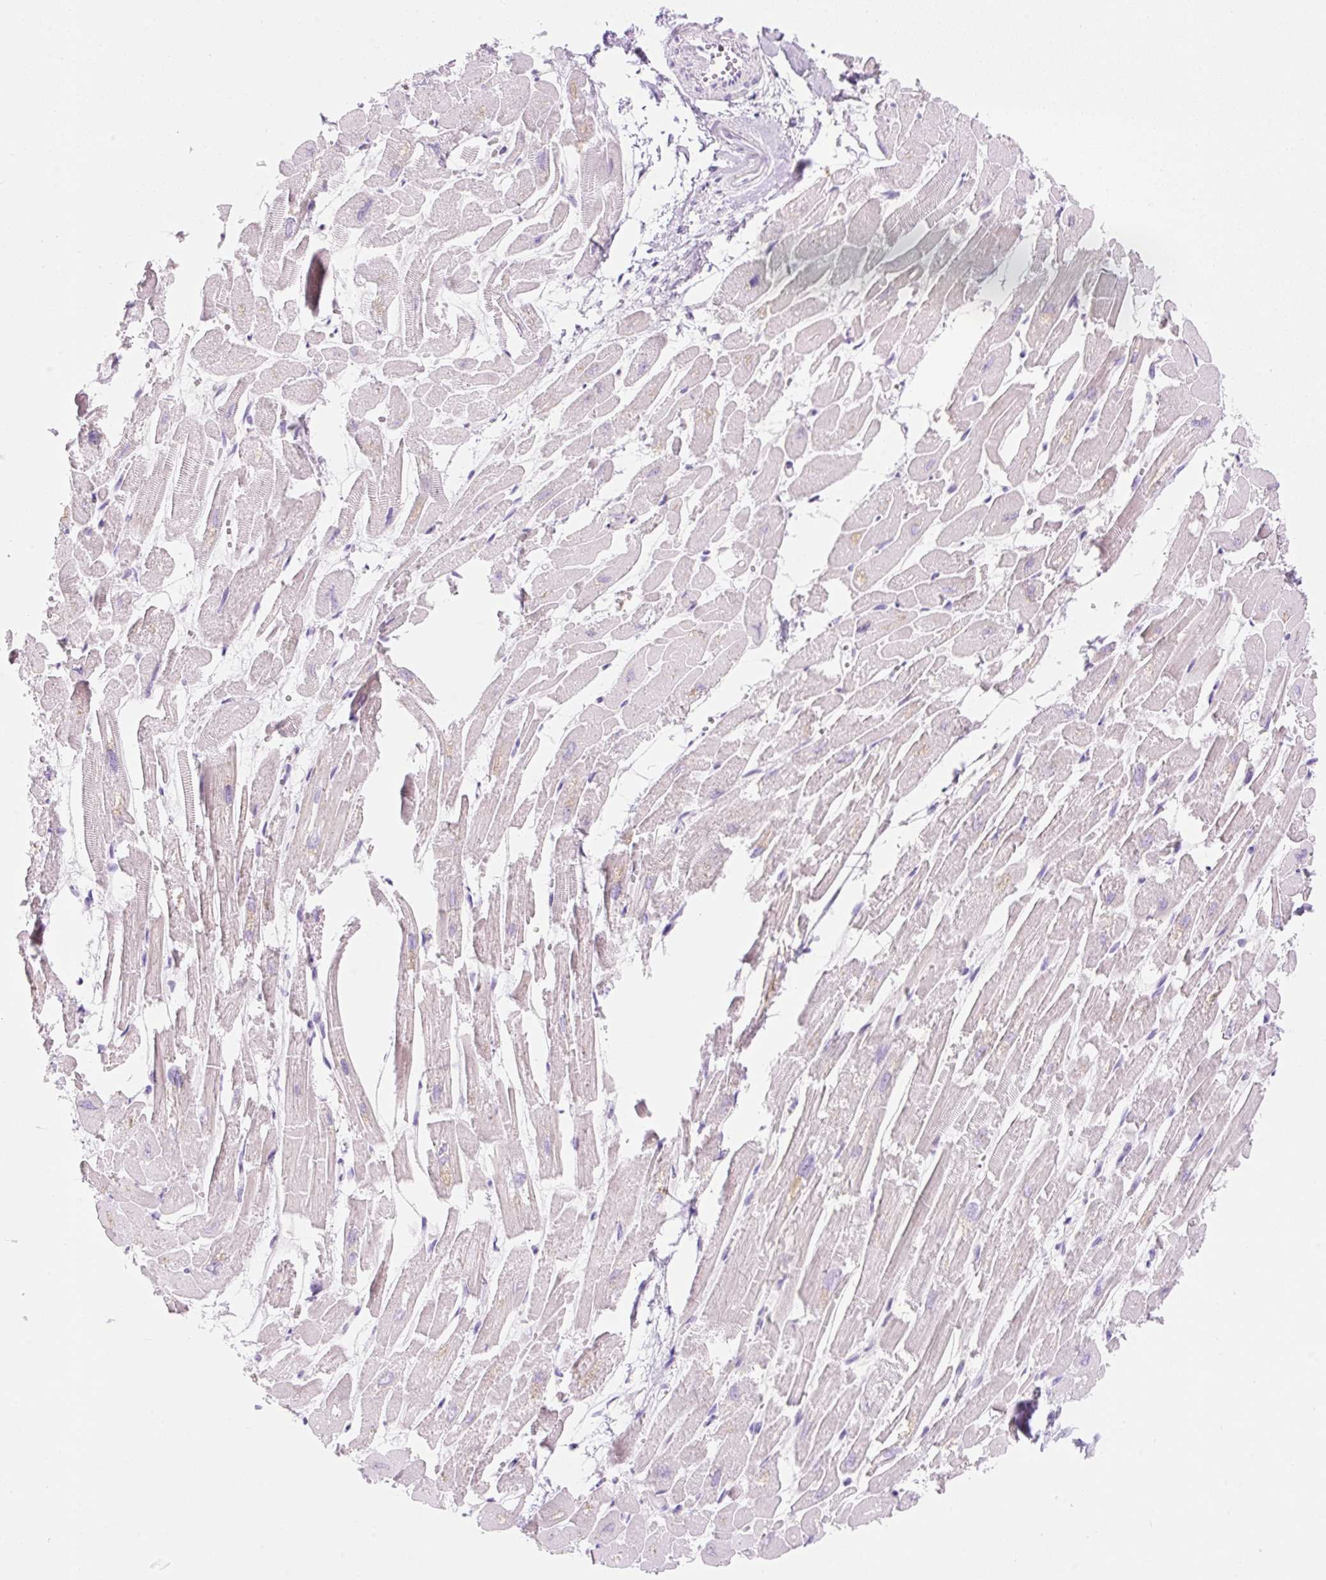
{"staining": {"intensity": "negative", "quantity": "none", "location": "none"}, "tissue": "heart muscle", "cell_type": "Cardiomyocytes", "image_type": "normal", "snomed": [{"axis": "morphology", "description": "Normal tissue, NOS"}, {"axis": "topography", "description": "Heart"}], "caption": "A high-resolution histopathology image shows IHC staining of normal heart muscle, which demonstrates no significant expression in cardiomyocytes.", "gene": "ZNF121", "patient": {"sex": "male", "age": 54}}